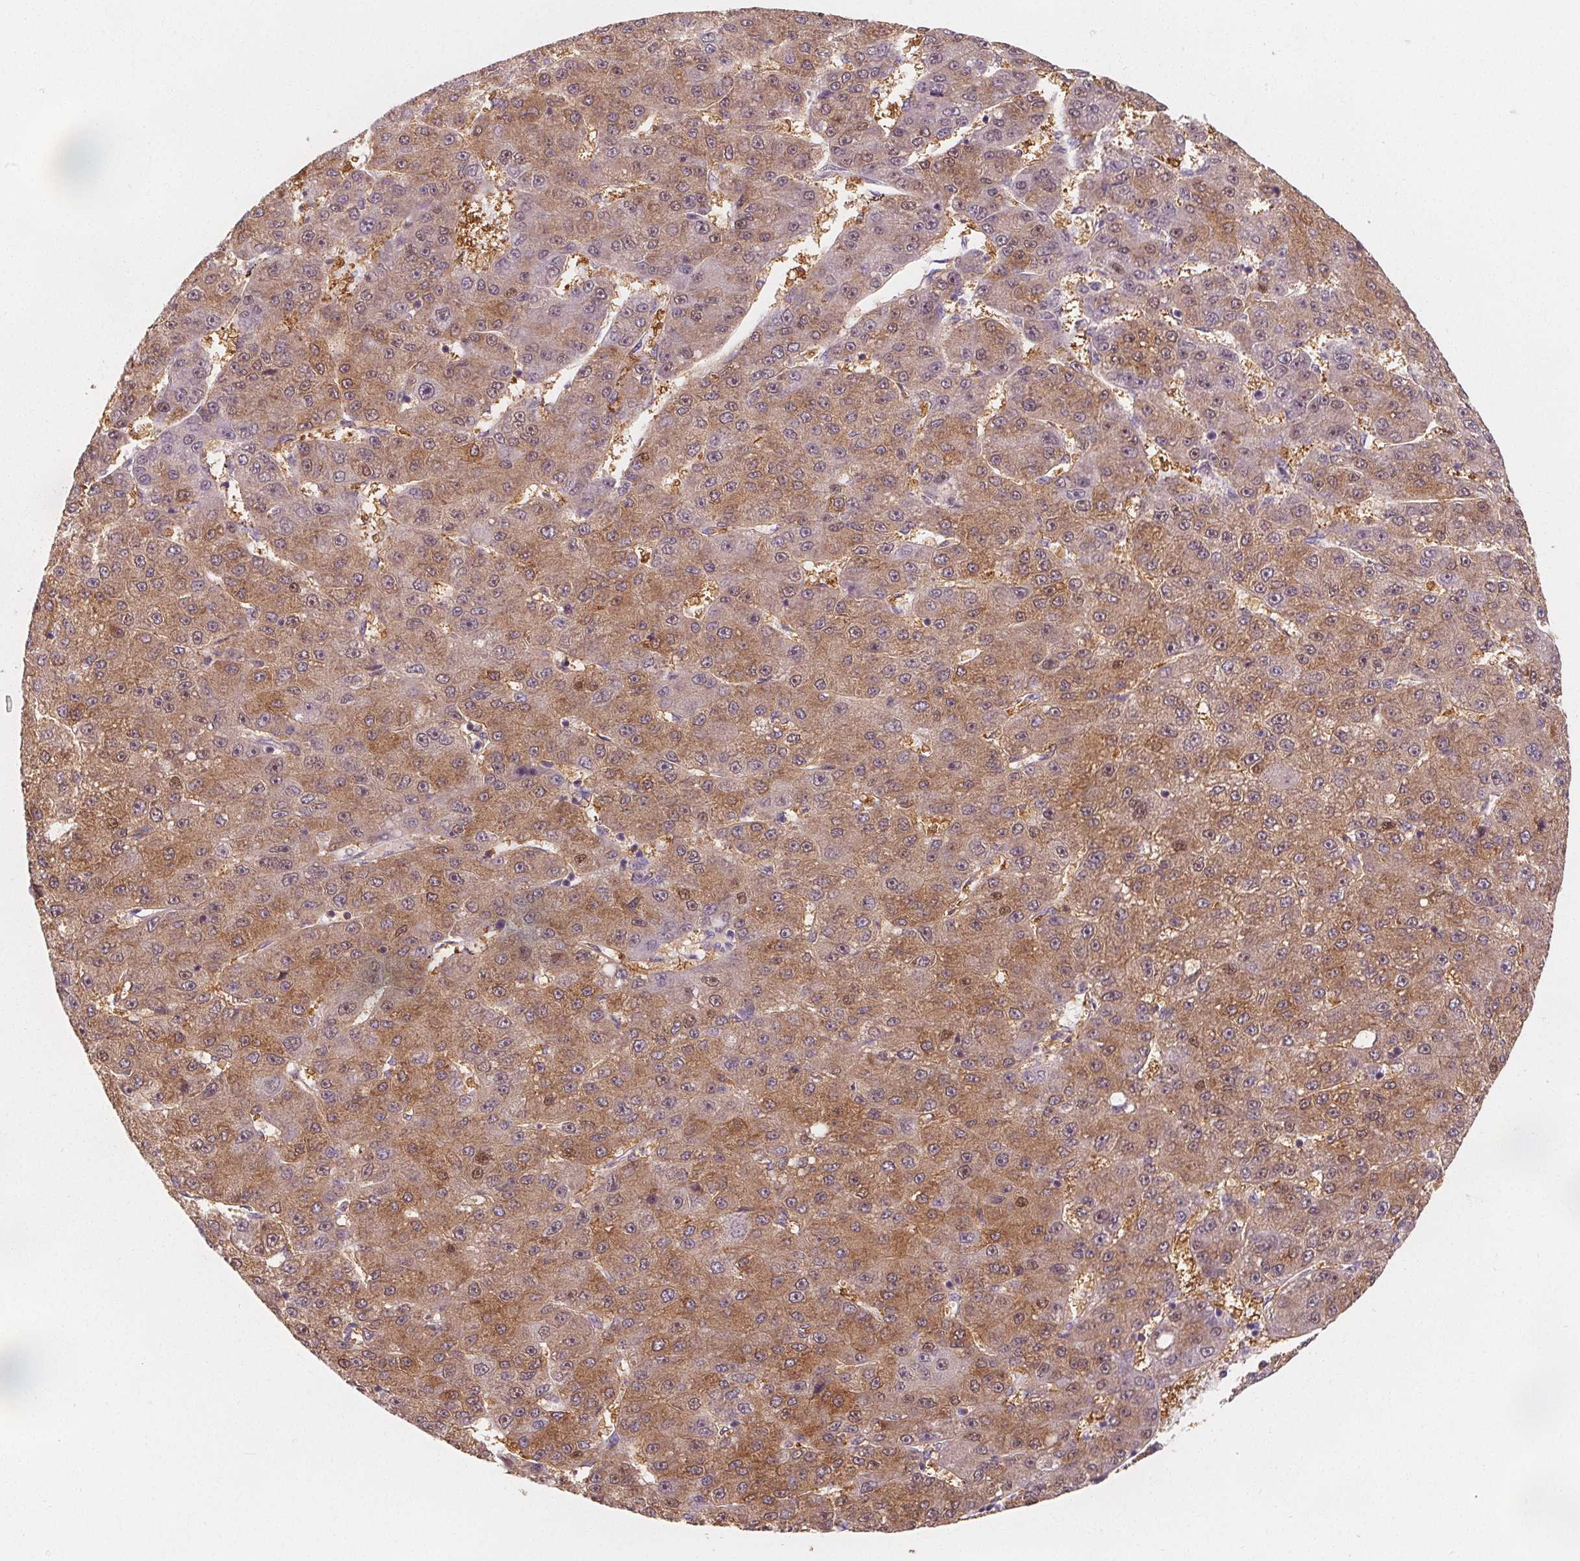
{"staining": {"intensity": "moderate", "quantity": ">75%", "location": "cytoplasmic/membranous"}, "tissue": "liver cancer", "cell_type": "Tumor cells", "image_type": "cancer", "snomed": [{"axis": "morphology", "description": "Carcinoma, Hepatocellular, NOS"}, {"axis": "topography", "description": "Liver"}], "caption": "Tumor cells show moderate cytoplasmic/membranous expression in about >75% of cells in liver hepatocellular carcinoma.", "gene": "UGP2", "patient": {"sex": "male", "age": 67}}